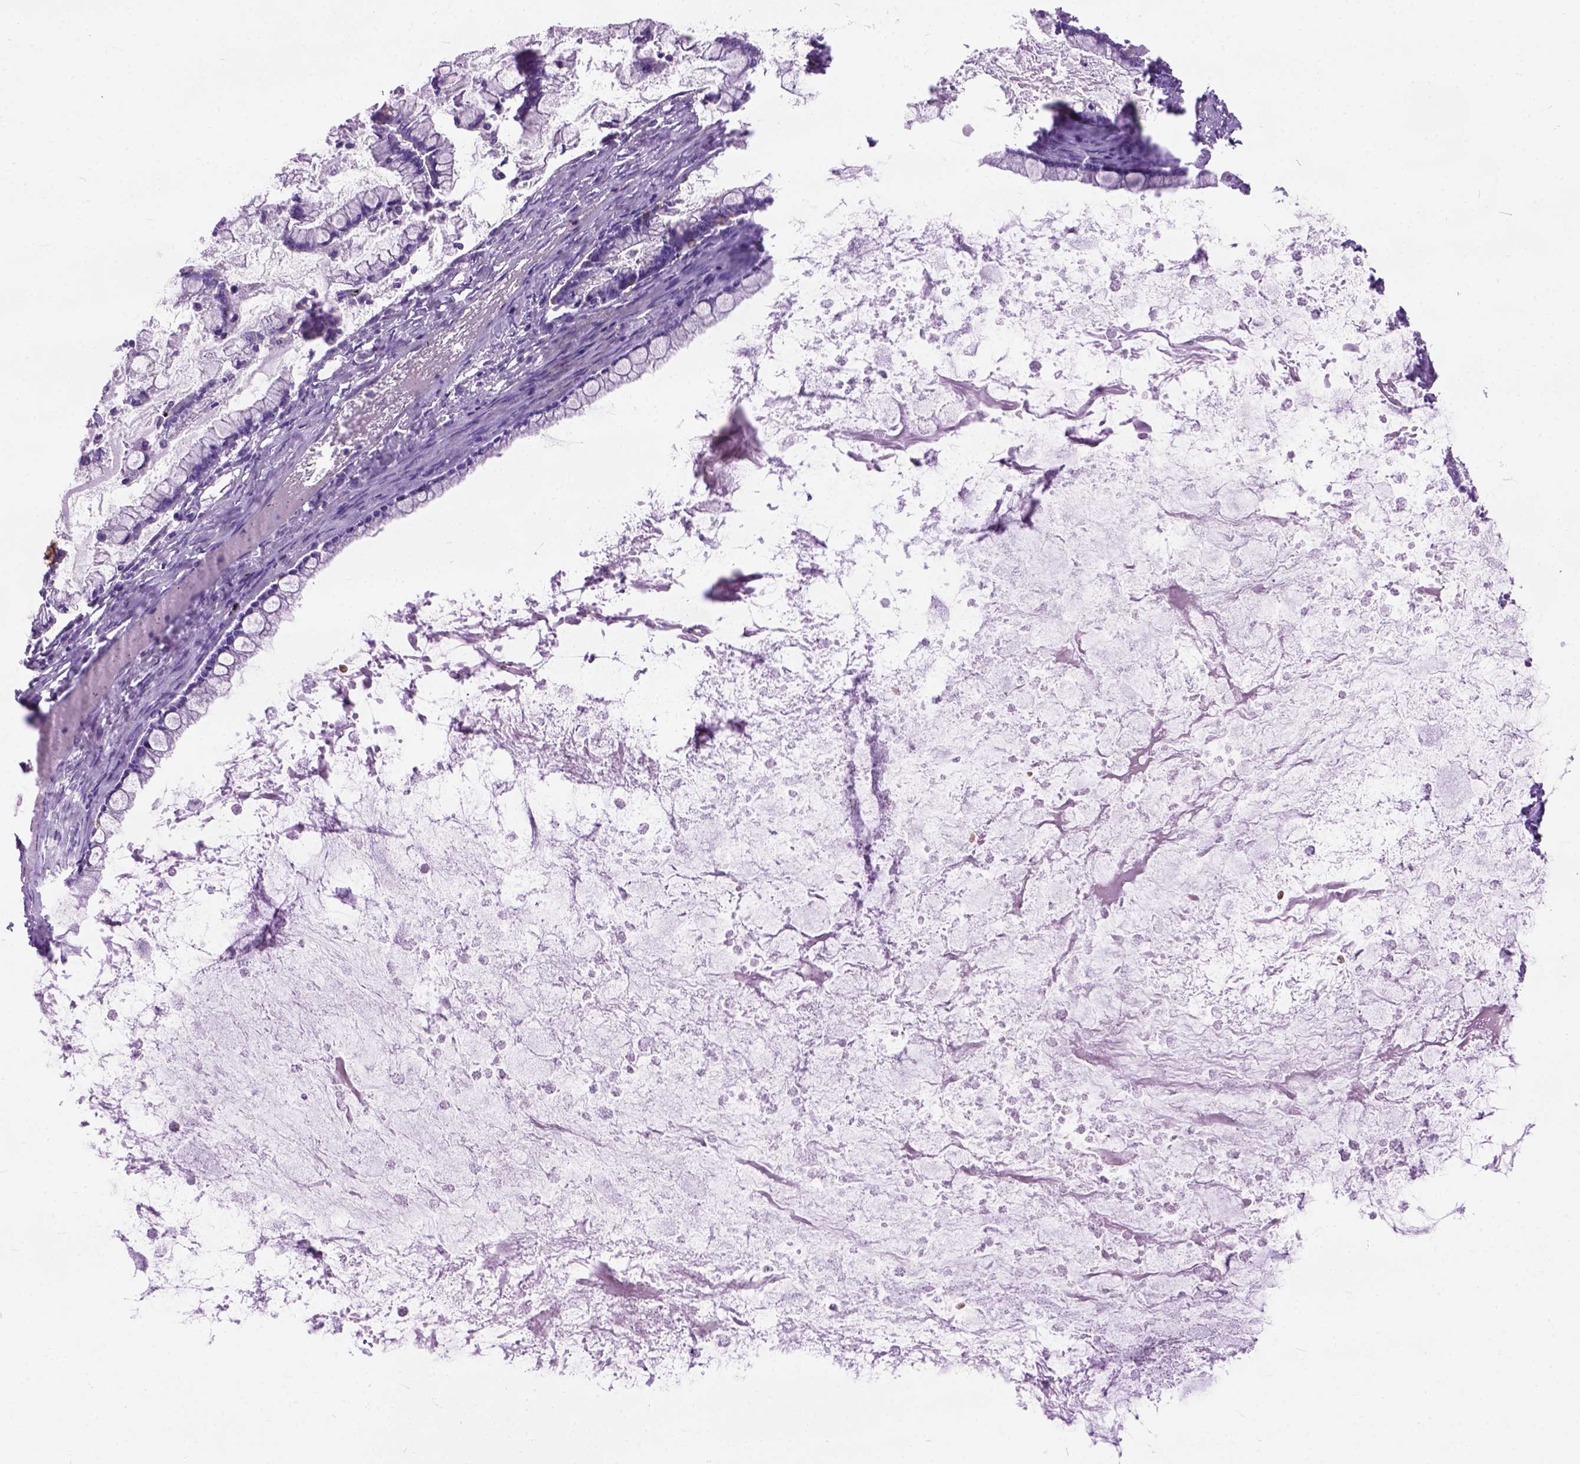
{"staining": {"intensity": "negative", "quantity": "none", "location": "none"}, "tissue": "ovarian cancer", "cell_type": "Tumor cells", "image_type": "cancer", "snomed": [{"axis": "morphology", "description": "Cystadenocarcinoma, mucinous, NOS"}, {"axis": "topography", "description": "Ovary"}], "caption": "This is an IHC micrograph of mucinous cystadenocarcinoma (ovarian). There is no expression in tumor cells.", "gene": "MAPT", "patient": {"sex": "female", "age": 67}}